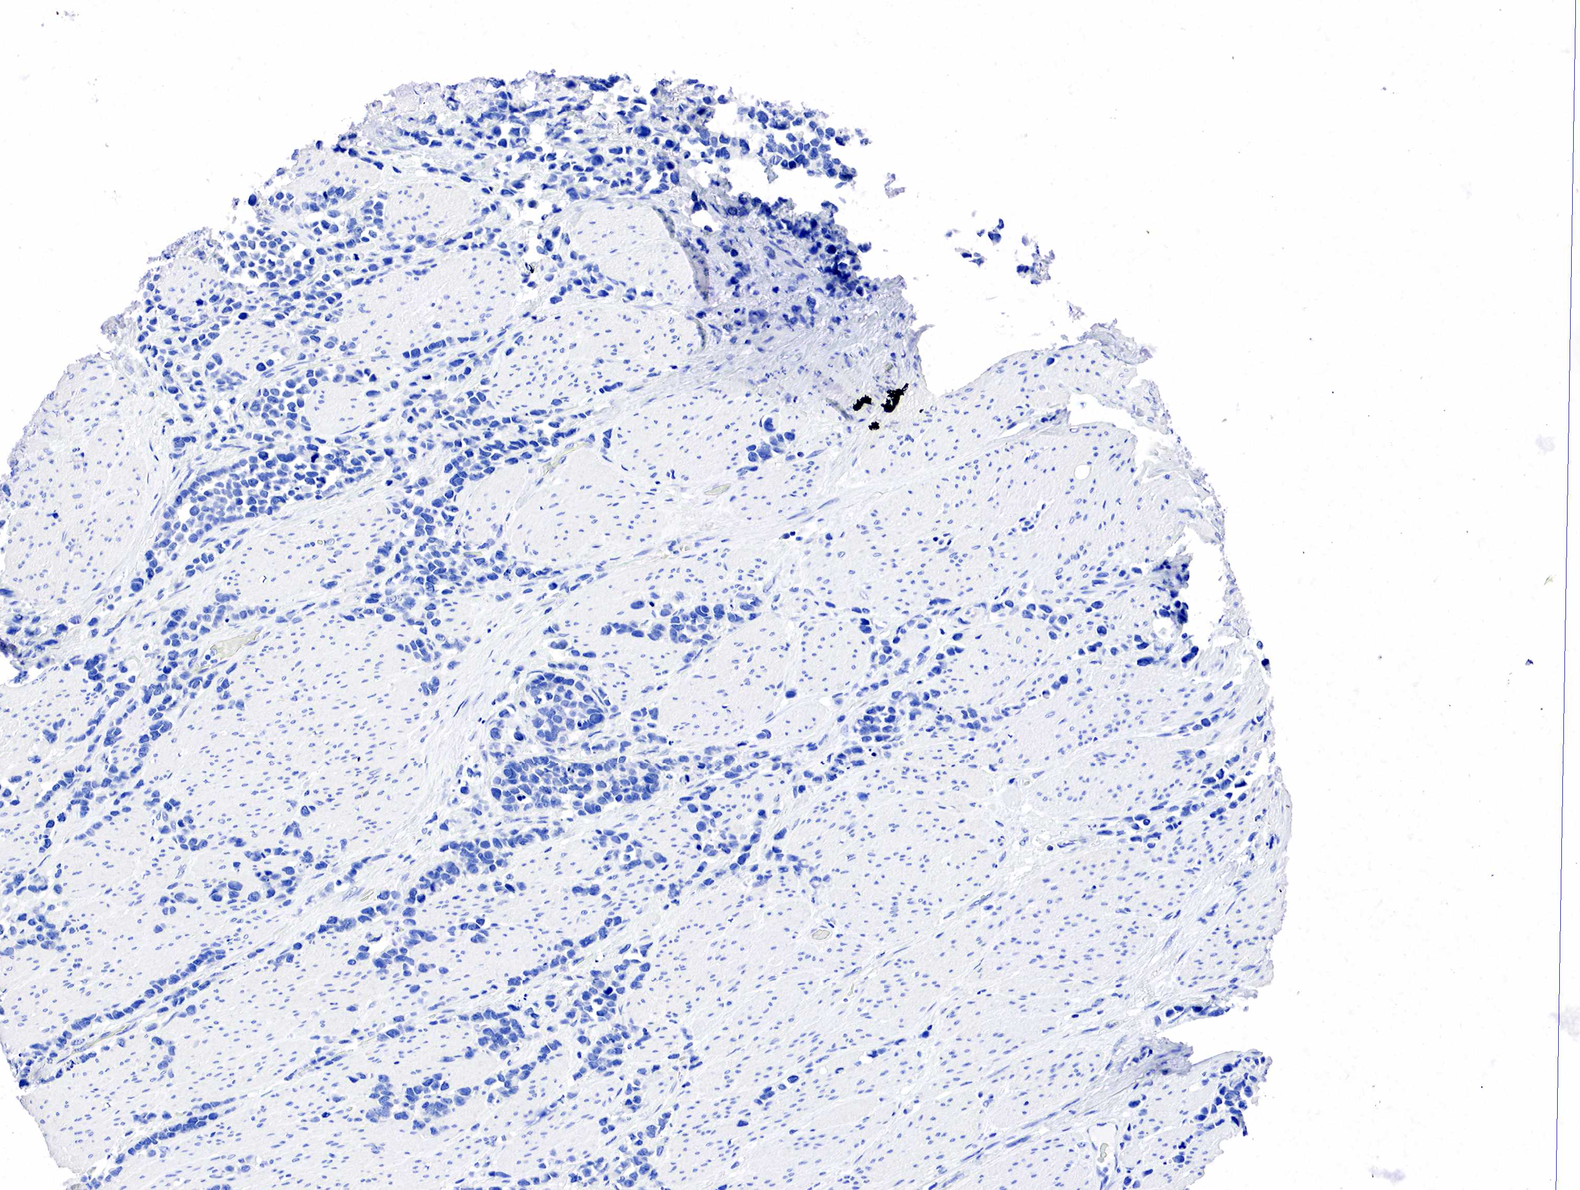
{"staining": {"intensity": "negative", "quantity": "none", "location": "none"}, "tissue": "stomach cancer", "cell_type": "Tumor cells", "image_type": "cancer", "snomed": [{"axis": "morphology", "description": "Adenocarcinoma, NOS"}, {"axis": "topography", "description": "Stomach, upper"}], "caption": "An immunohistochemistry histopathology image of stomach cancer (adenocarcinoma) is shown. There is no staining in tumor cells of stomach cancer (adenocarcinoma).", "gene": "PGR", "patient": {"sex": "male", "age": 71}}